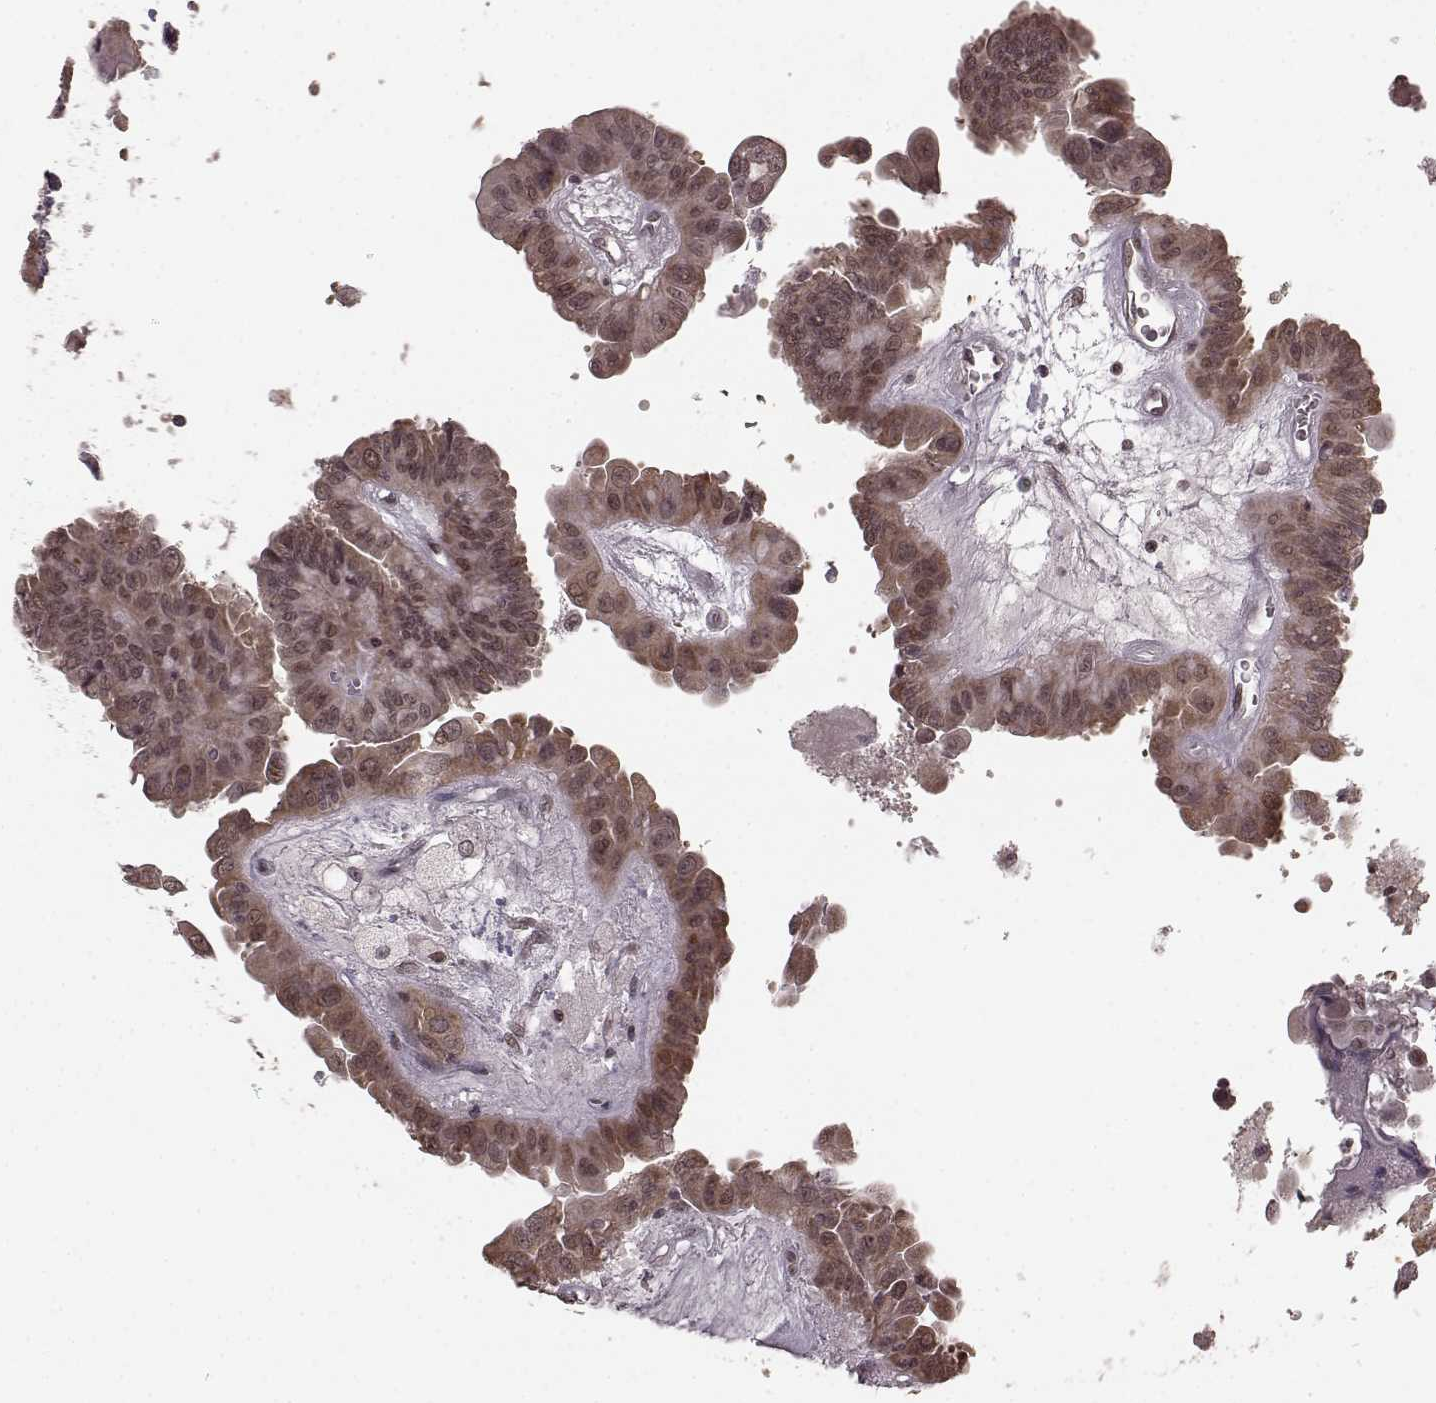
{"staining": {"intensity": "weak", "quantity": ">75%", "location": "cytoplasmic/membranous"}, "tissue": "thyroid cancer", "cell_type": "Tumor cells", "image_type": "cancer", "snomed": [{"axis": "morphology", "description": "Papillary adenocarcinoma, NOS"}, {"axis": "topography", "description": "Thyroid gland"}], "caption": "A histopathology image of human papillary adenocarcinoma (thyroid) stained for a protein displays weak cytoplasmic/membranous brown staining in tumor cells.", "gene": "PLCB4", "patient": {"sex": "female", "age": 37}}